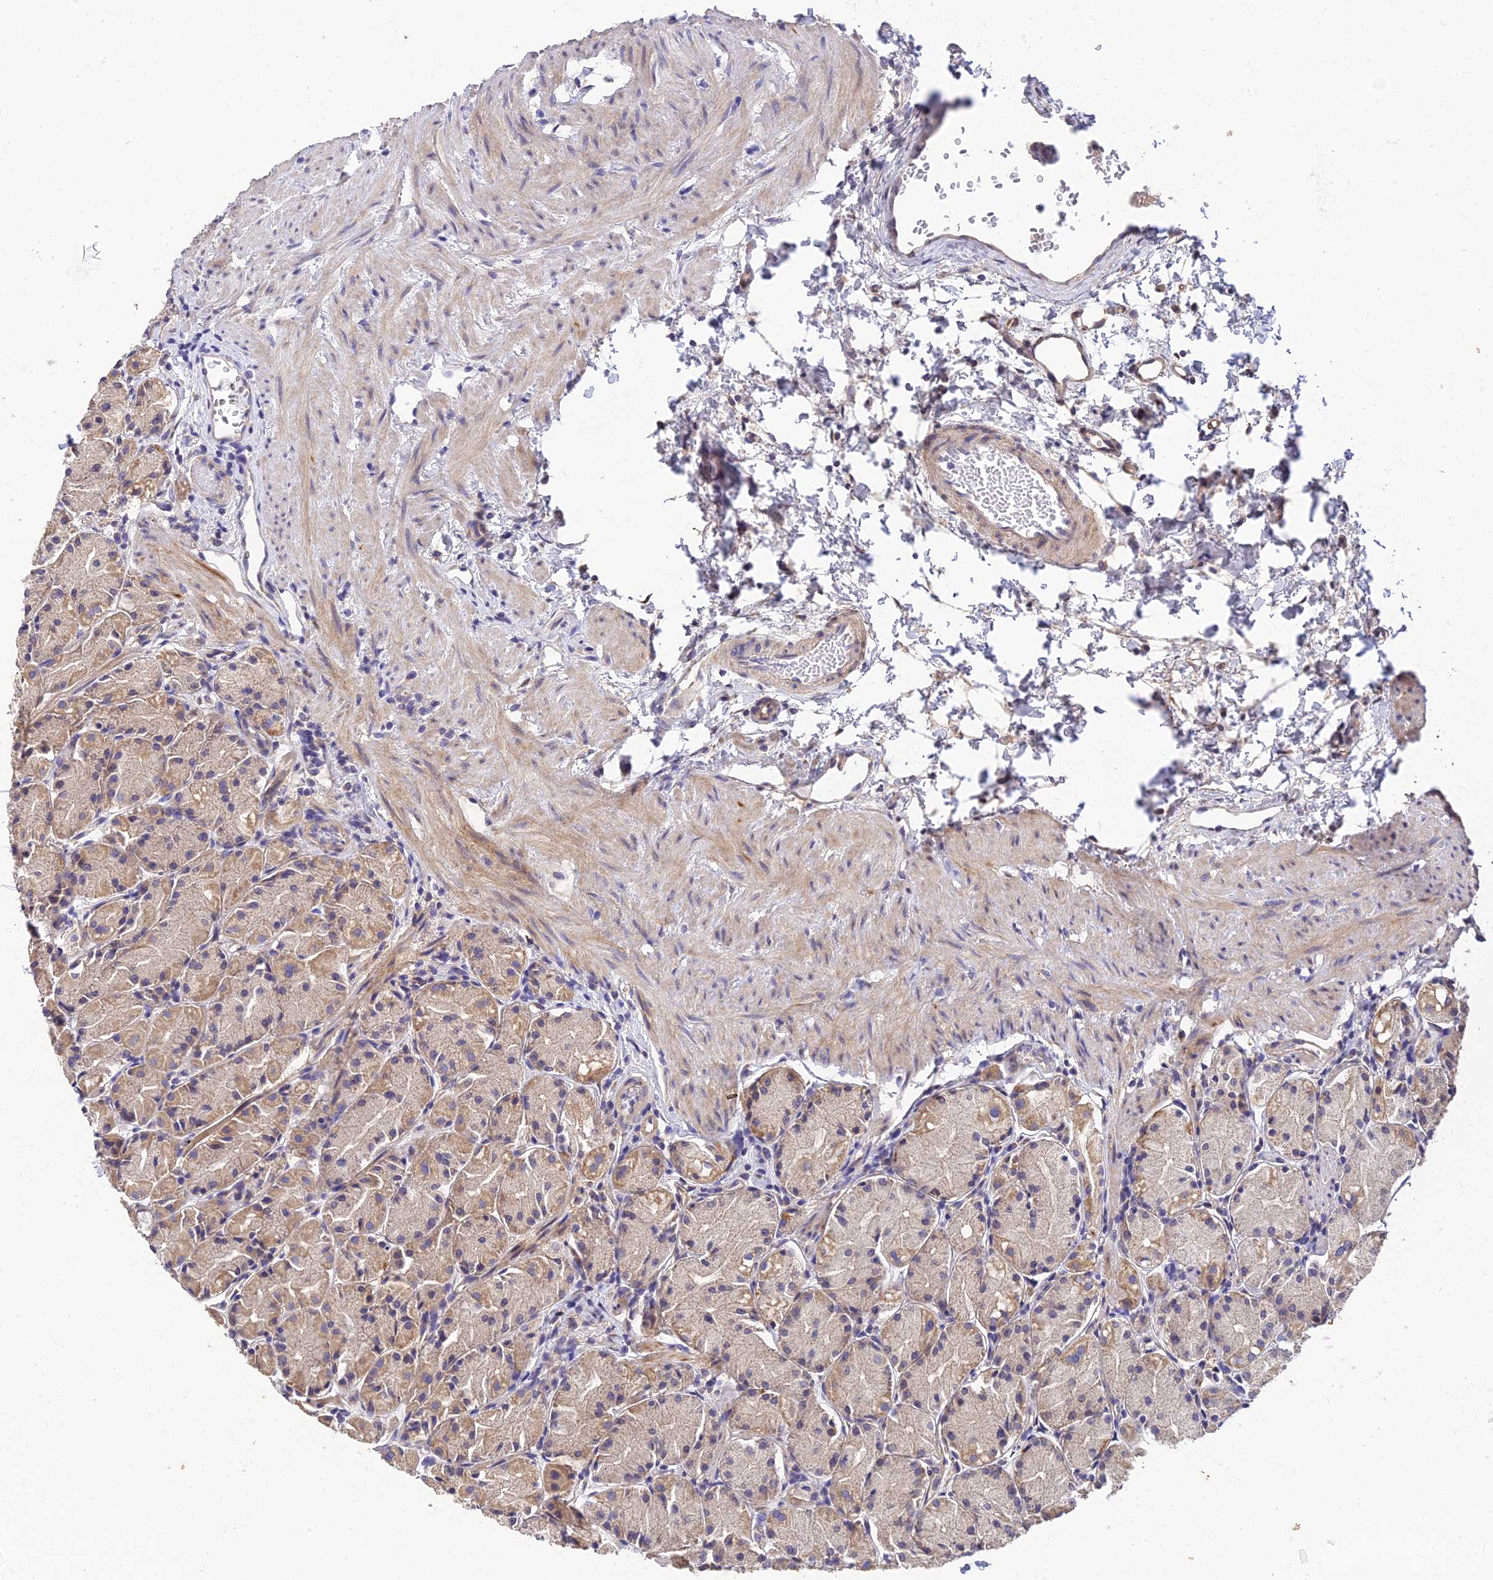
{"staining": {"intensity": "moderate", "quantity": ">75%", "location": "cytoplasmic/membranous"}, "tissue": "stomach", "cell_type": "Glandular cells", "image_type": "normal", "snomed": [{"axis": "morphology", "description": "Normal tissue, NOS"}, {"axis": "topography", "description": "Stomach, upper"}], "caption": "A brown stain shows moderate cytoplasmic/membranous positivity of a protein in glandular cells of benign stomach.", "gene": "ARL8A", "patient": {"sex": "male", "age": 47}}